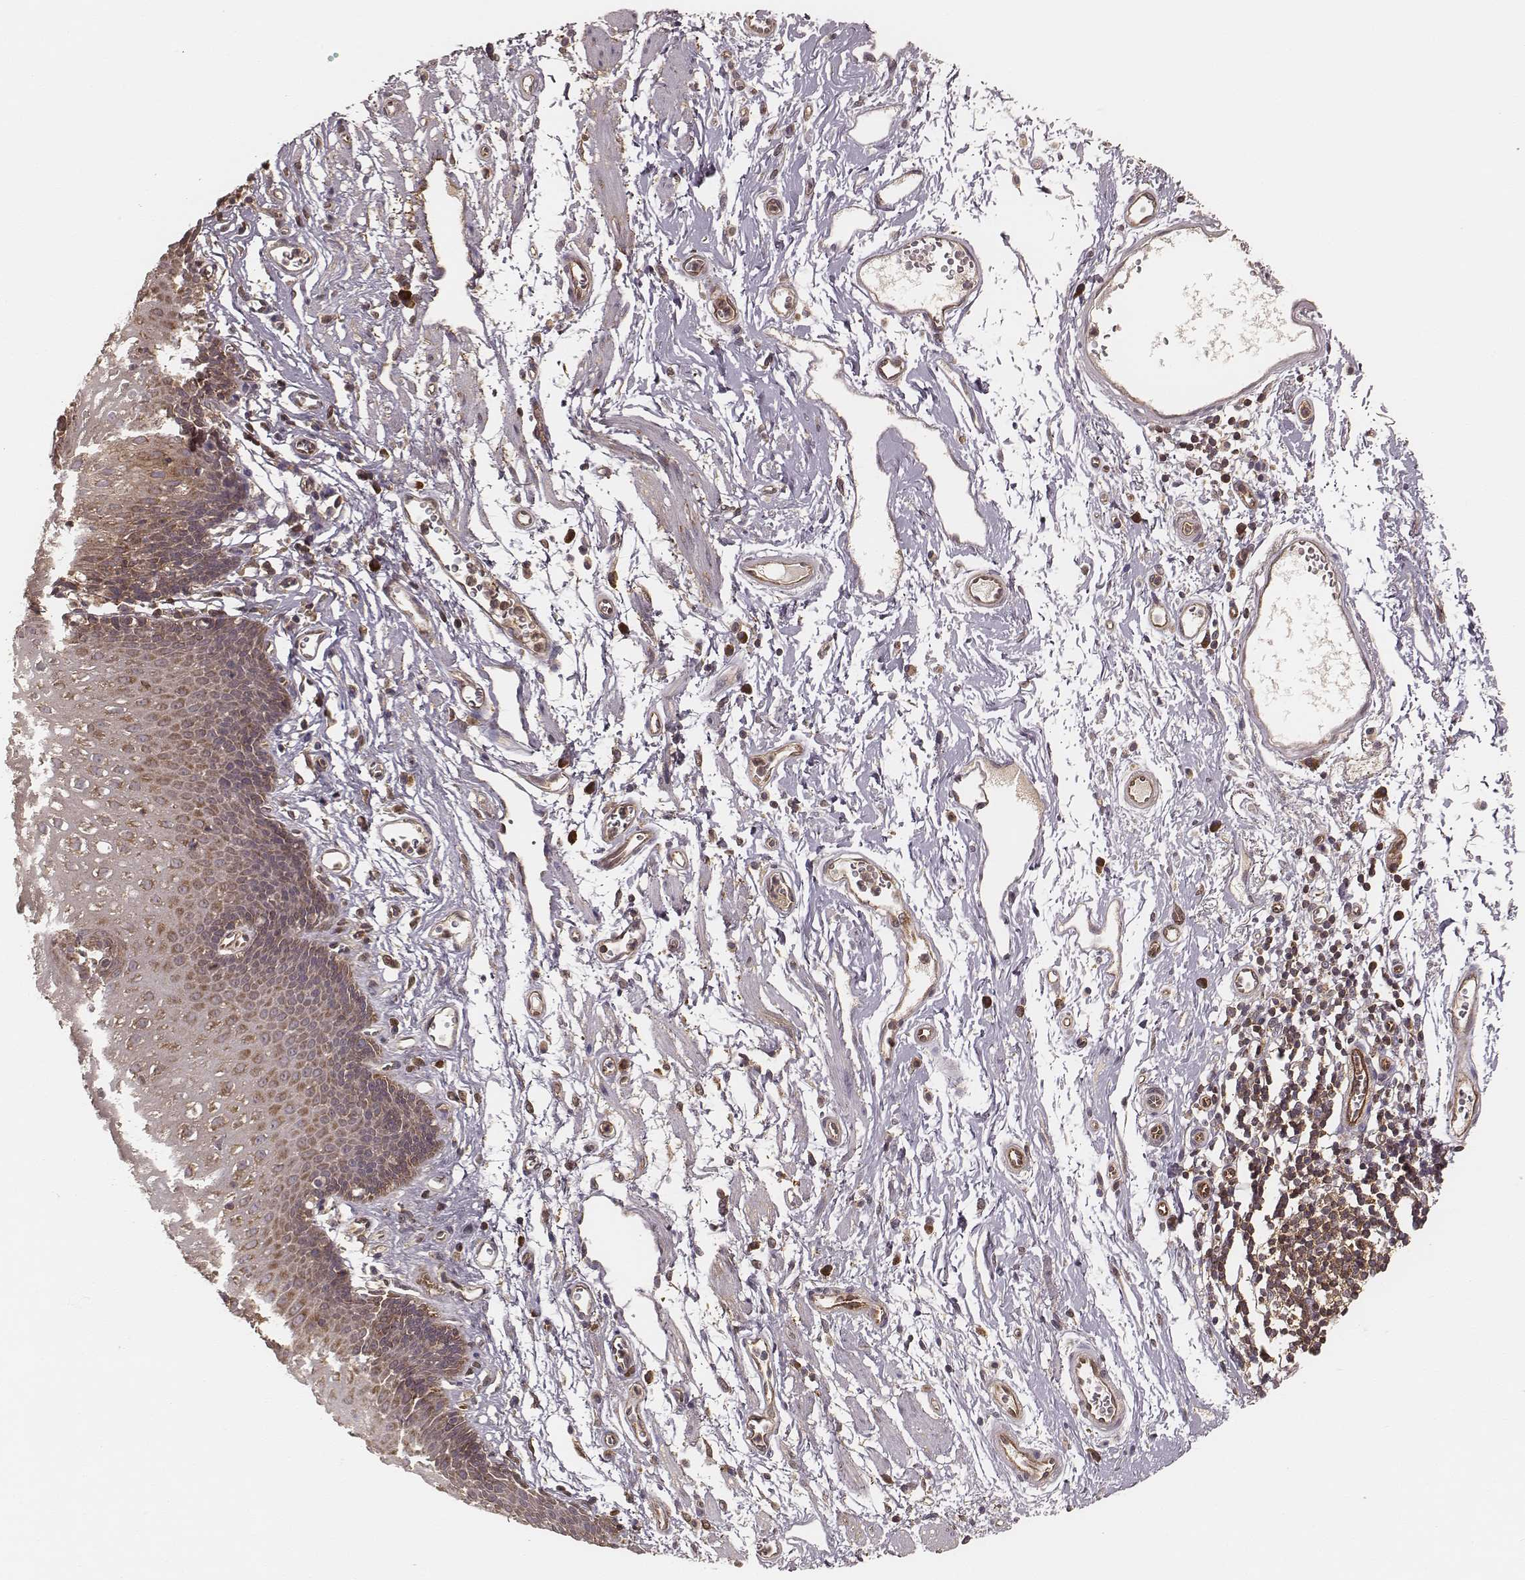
{"staining": {"intensity": "moderate", "quantity": "25%-75%", "location": "cytoplasmic/membranous"}, "tissue": "esophagus", "cell_type": "Squamous epithelial cells", "image_type": "normal", "snomed": [{"axis": "morphology", "description": "Normal tissue, NOS"}, {"axis": "topography", "description": "Esophagus"}], "caption": "Esophagus stained with a brown dye shows moderate cytoplasmic/membranous positive positivity in approximately 25%-75% of squamous epithelial cells.", "gene": "CARS1", "patient": {"sex": "male", "age": 72}}